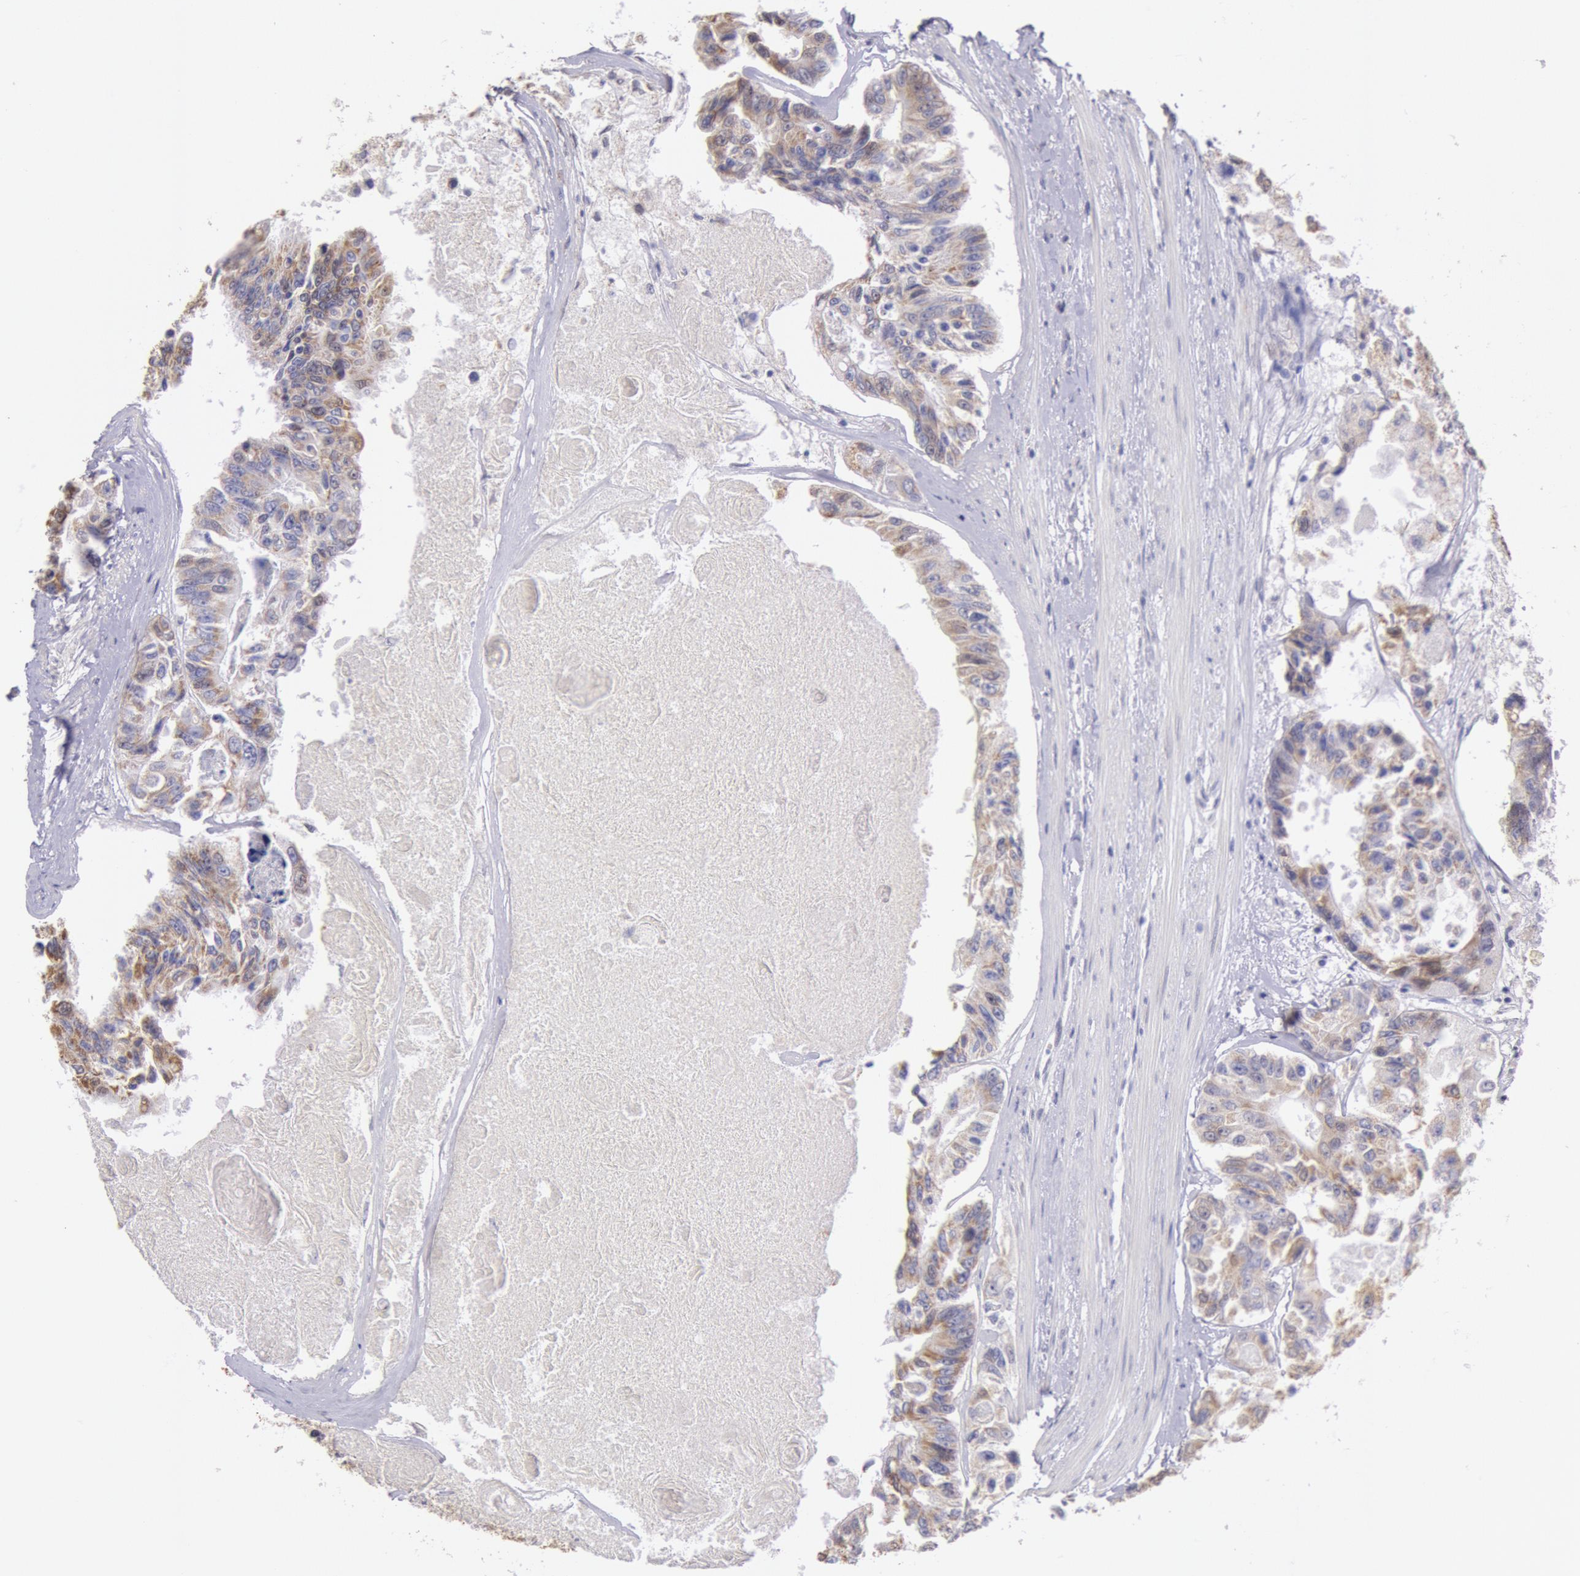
{"staining": {"intensity": "weak", "quantity": ">75%", "location": "cytoplasmic/membranous"}, "tissue": "colorectal cancer", "cell_type": "Tumor cells", "image_type": "cancer", "snomed": [{"axis": "morphology", "description": "Adenocarcinoma, NOS"}, {"axis": "topography", "description": "Colon"}], "caption": "The immunohistochemical stain labels weak cytoplasmic/membranous staining in tumor cells of colorectal adenocarcinoma tissue.", "gene": "FRMD6", "patient": {"sex": "female", "age": 86}}